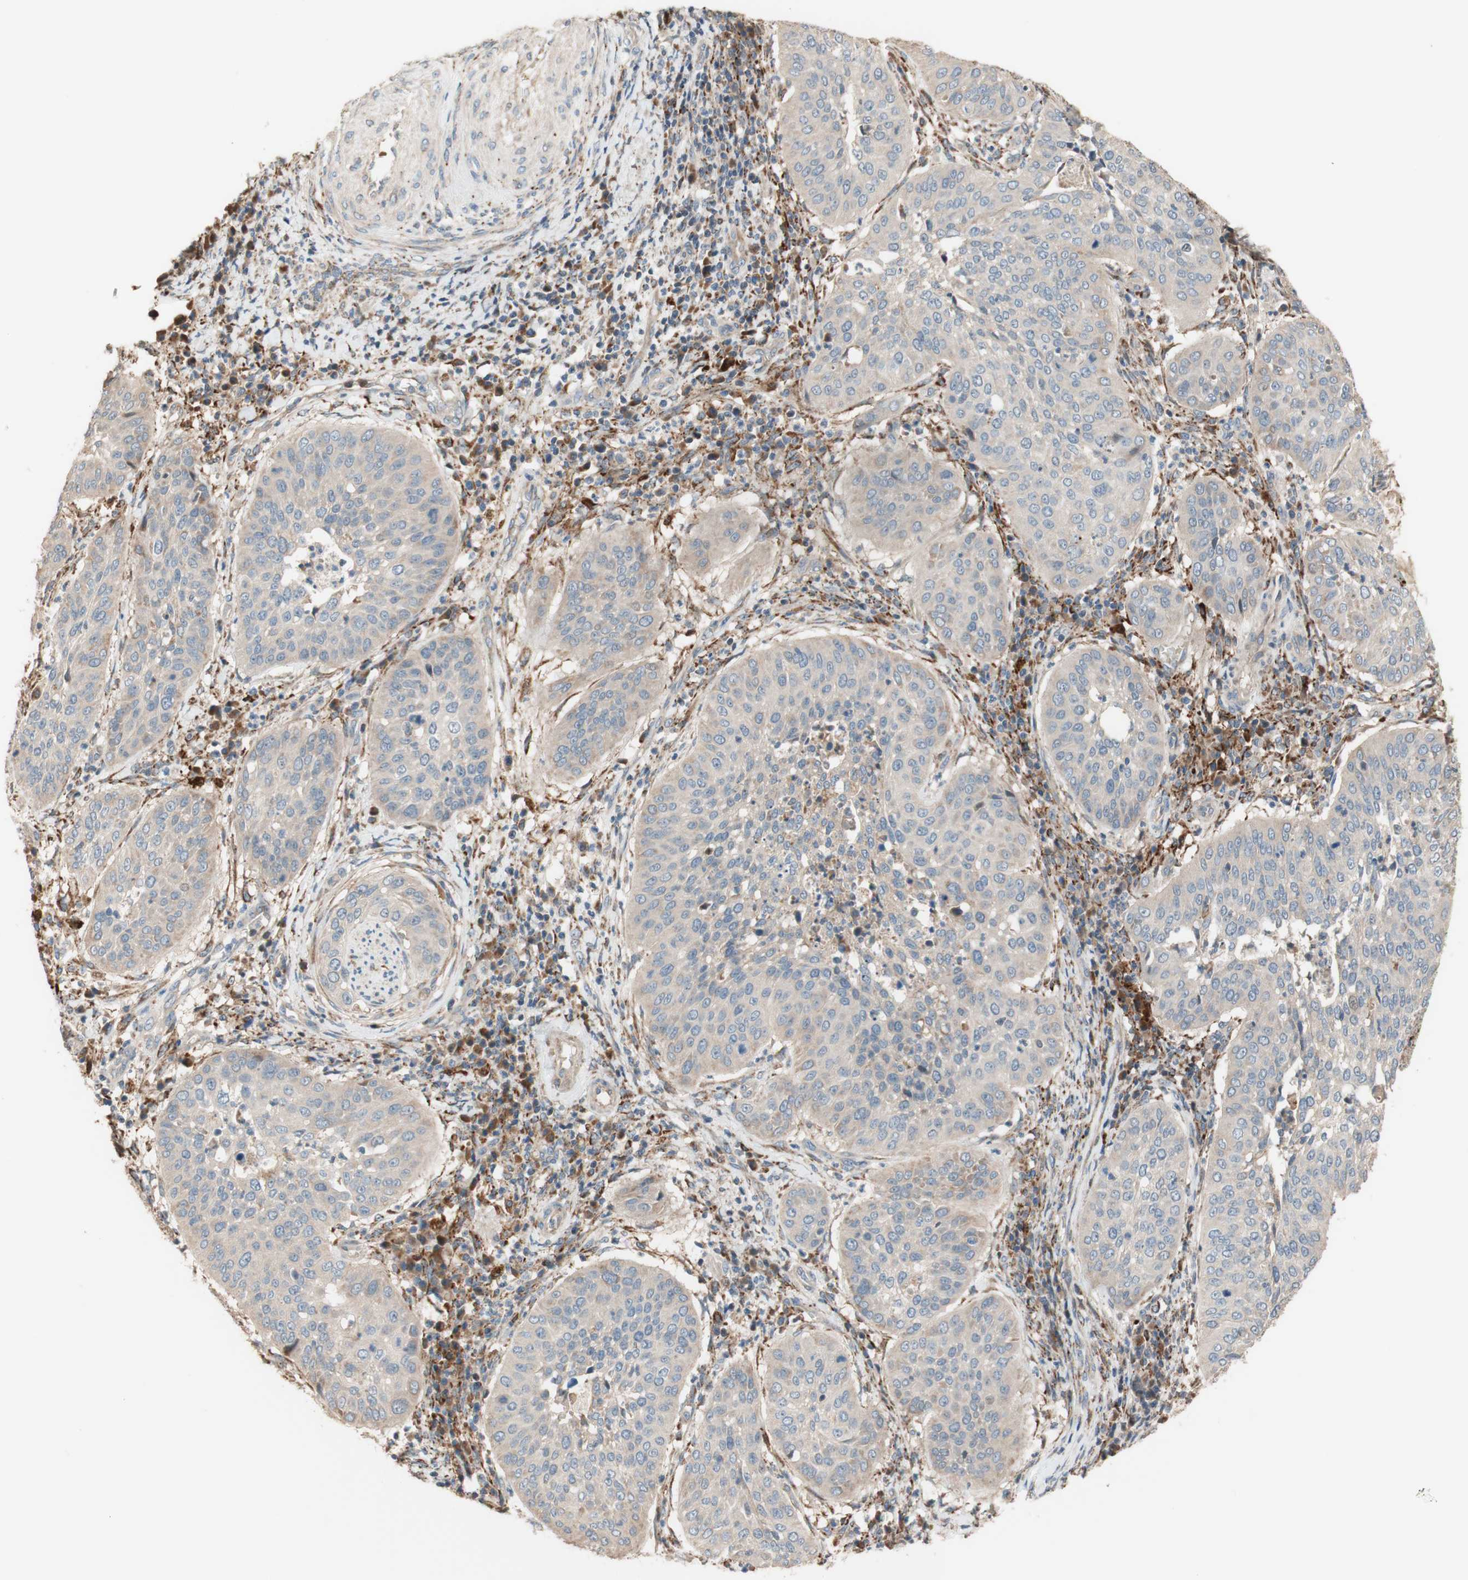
{"staining": {"intensity": "weak", "quantity": ">75%", "location": "cytoplasmic/membranous"}, "tissue": "cervical cancer", "cell_type": "Tumor cells", "image_type": "cancer", "snomed": [{"axis": "morphology", "description": "Normal tissue, NOS"}, {"axis": "morphology", "description": "Squamous cell carcinoma, NOS"}, {"axis": "topography", "description": "Cervix"}], "caption": "A brown stain shows weak cytoplasmic/membranous staining of a protein in cervical squamous cell carcinoma tumor cells.", "gene": "PTPN21", "patient": {"sex": "female", "age": 39}}